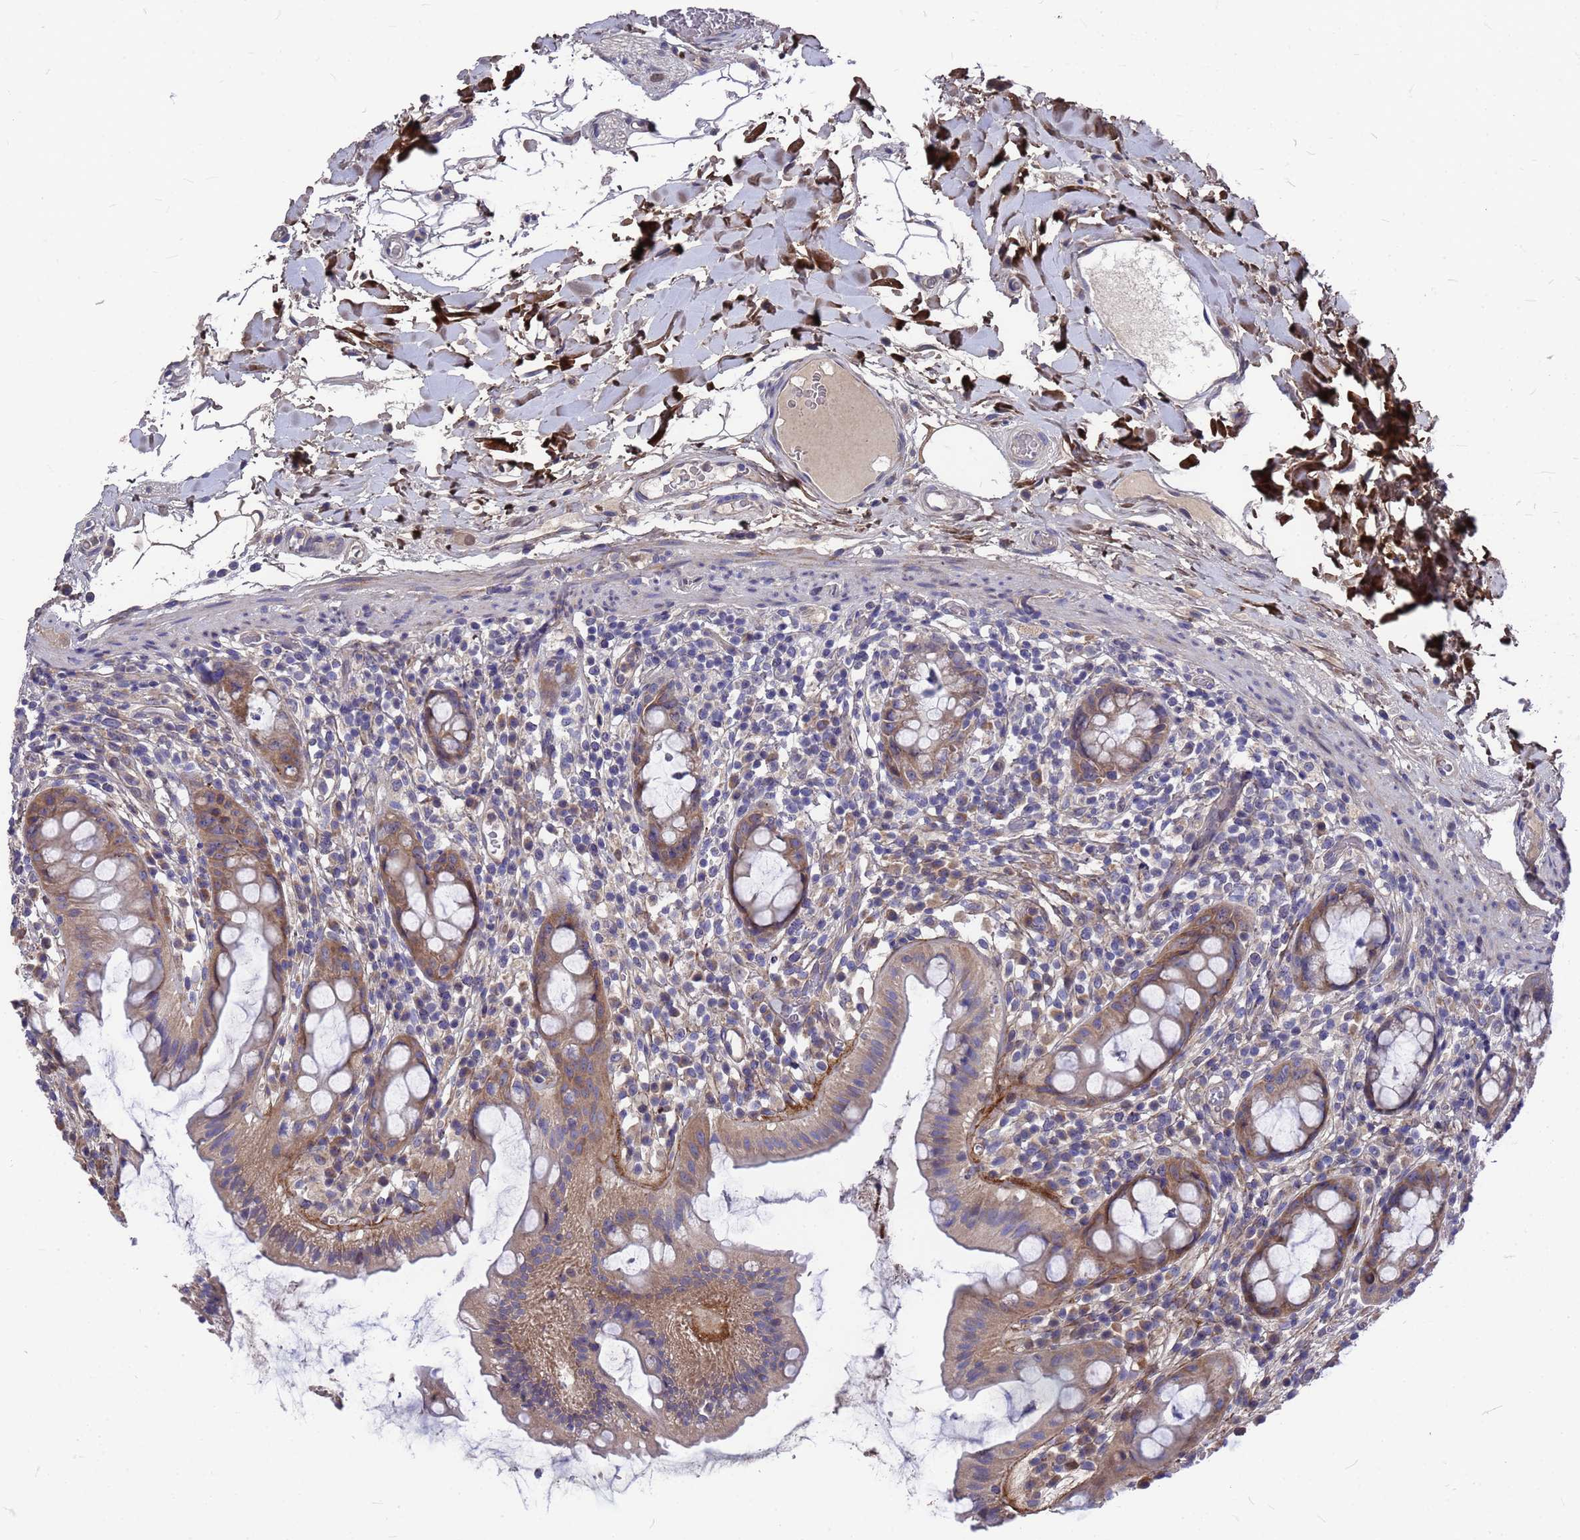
{"staining": {"intensity": "moderate", "quantity": "25%-75%", "location": "cytoplasmic/membranous"}, "tissue": "rectum", "cell_type": "Glandular cells", "image_type": "normal", "snomed": [{"axis": "morphology", "description": "Normal tissue, NOS"}, {"axis": "topography", "description": "Rectum"}], "caption": "A brown stain highlights moderate cytoplasmic/membranous staining of a protein in glandular cells of unremarkable rectum. (IHC, brightfield microscopy, high magnification).", "gene": "ZNF717", "patient": {"sex": "female", "age": 57}}